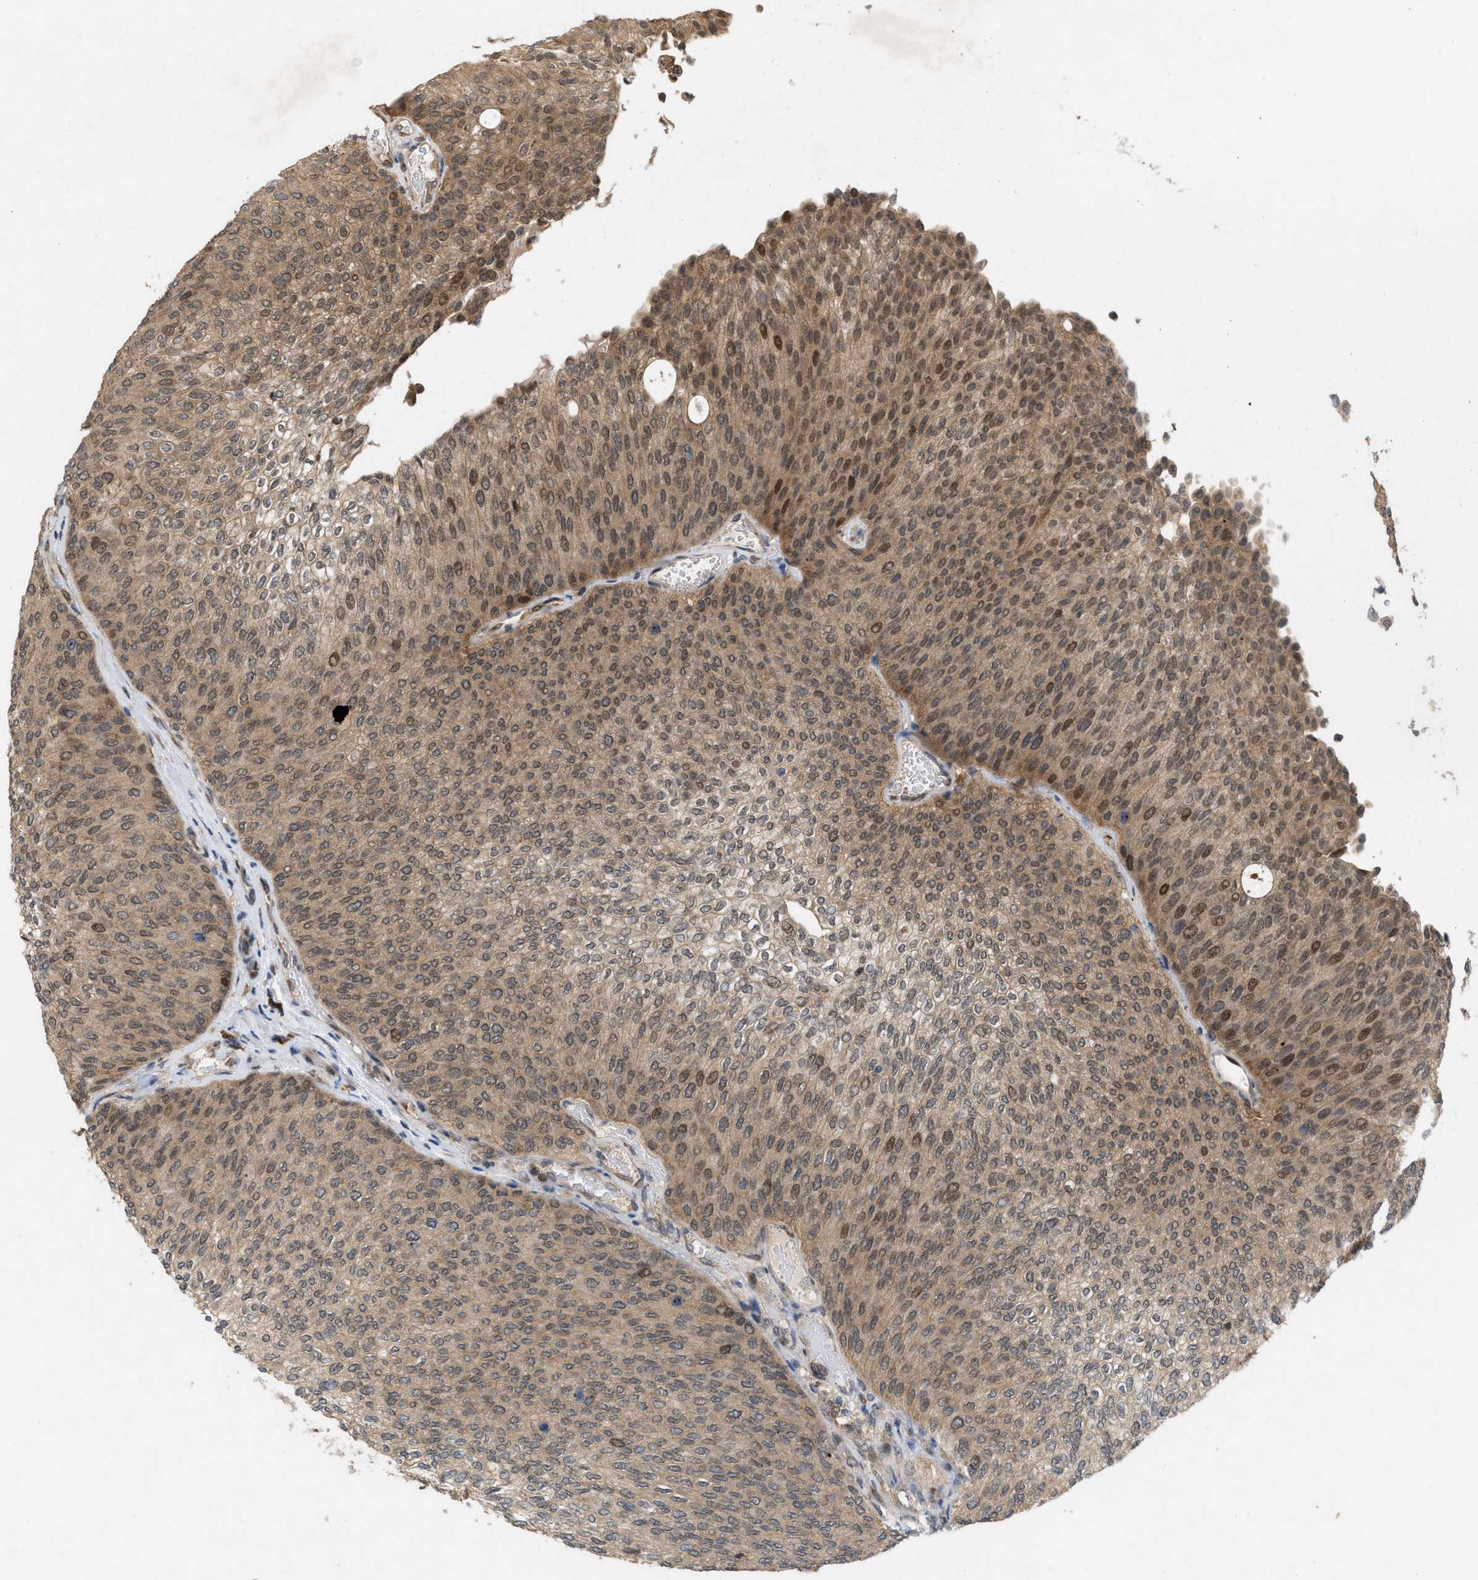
{"staining": {"intensity": "moderate", "quantity": ">75%", "location": "cytoplasmic/membranous,nuclear"}, "tissue": "urothelial cancer", "cell_type": "Tumor cells", "image_type": "cancer", "snomed": [{"axis": "morphology", "description": "Urothelial carcinoma, Low grade"}, {"axis": "topography", "description": "Urinary bladder"}], "caption": "Immunohistochemical staining of human low-grade urothelial carcinoma shows moderate cytoplasmic/membranous and nuclear protein staining in approximately >75% of tumor cells.", "gene": "MFSD6", "patient": {"sex": "female", "age": 79}}